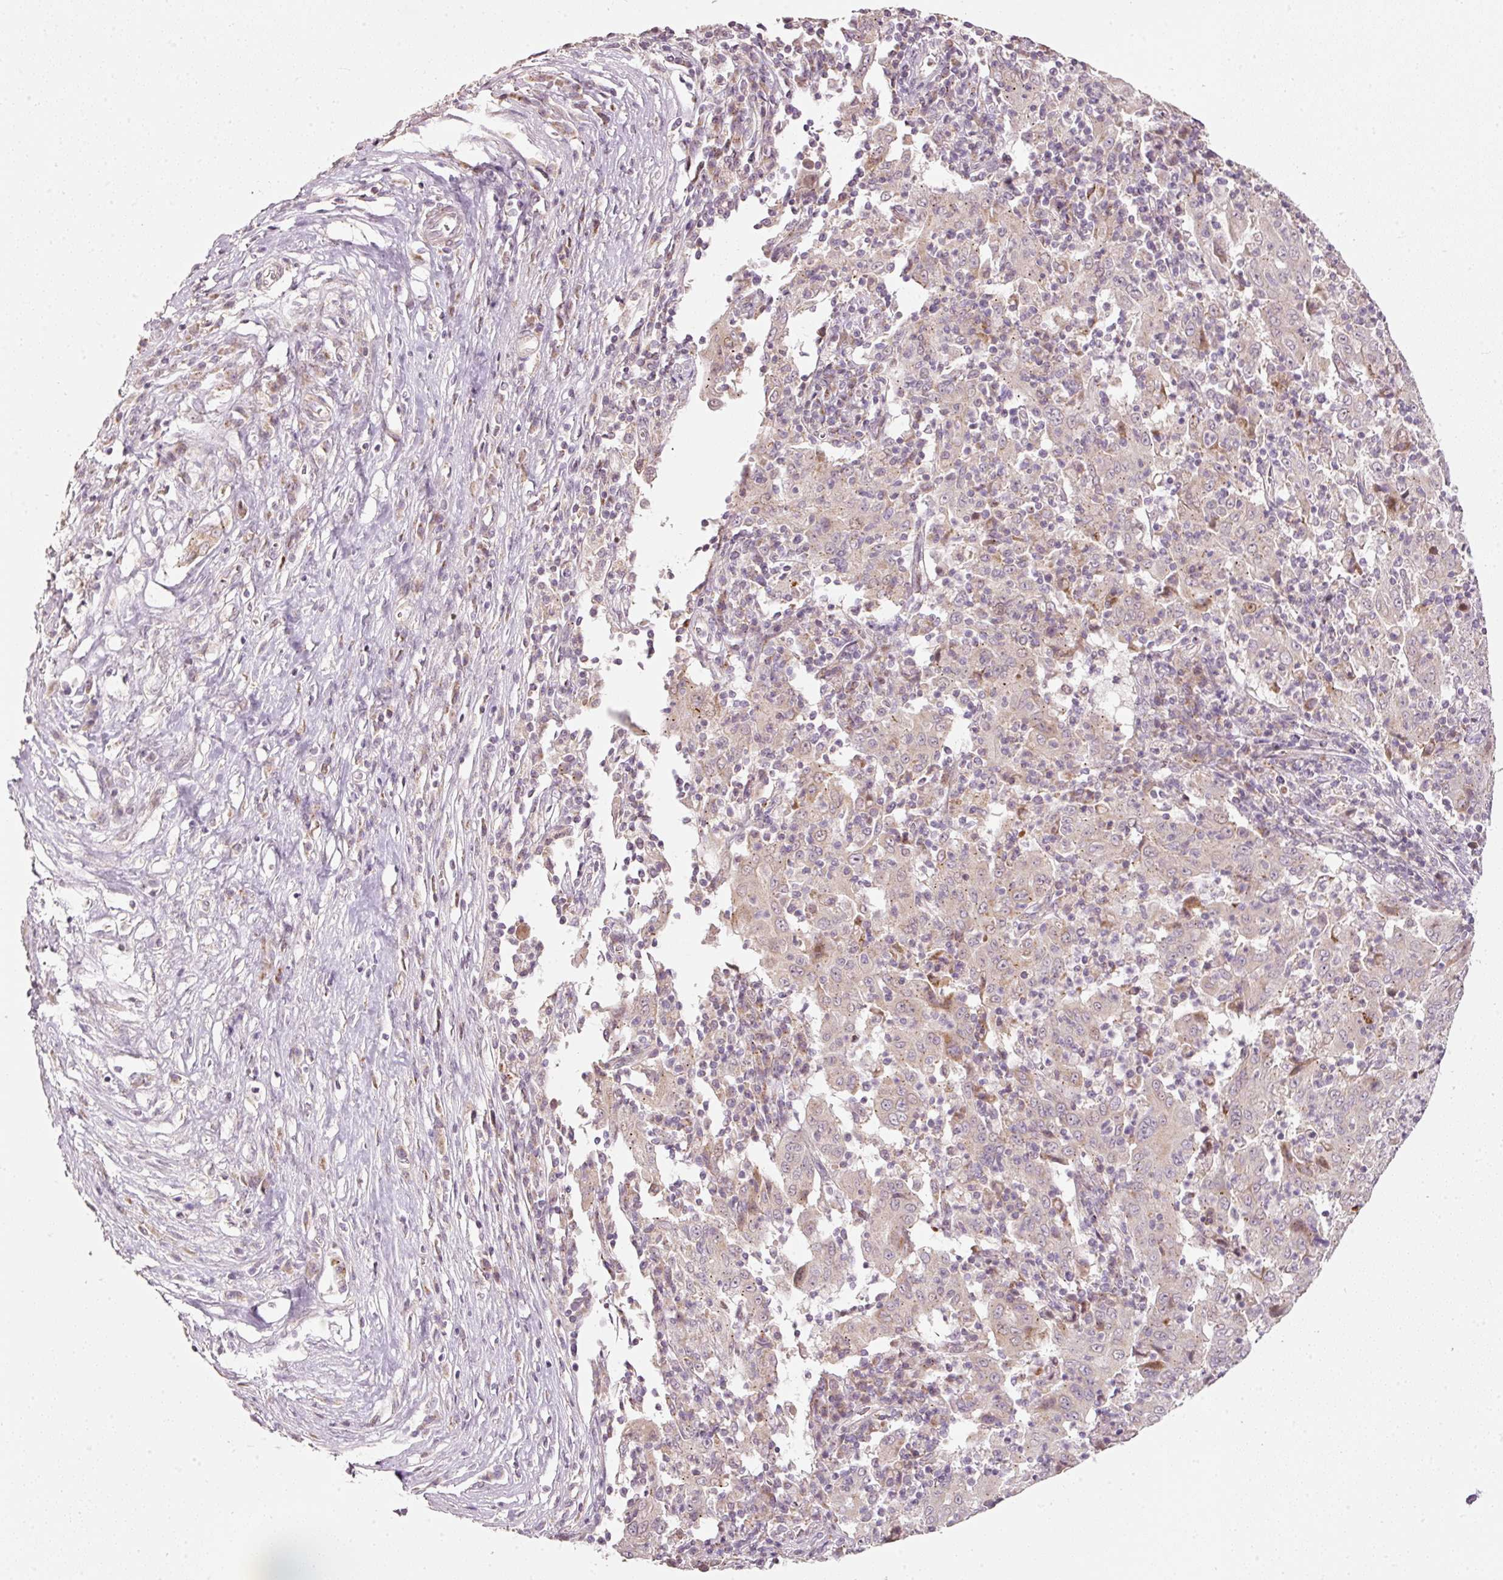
{"staining": {"intensity": "negative", "quantity": "none", "location": "none"}, "tissue": "pancreatic cancer", "cell_type": "Tumor cells", "image_type": "cancer", "snomed": [{"axis": "morphology", "description": "Adenocarcinoma, NOS"}, {"axis": "topography", "description": "Pancreas"}], "caption": "Tumor cells show no significant staining in pancreatic adenocarcinoma.", "gene": "TOB2", "patient": {"sex": "male", "age": 63}}